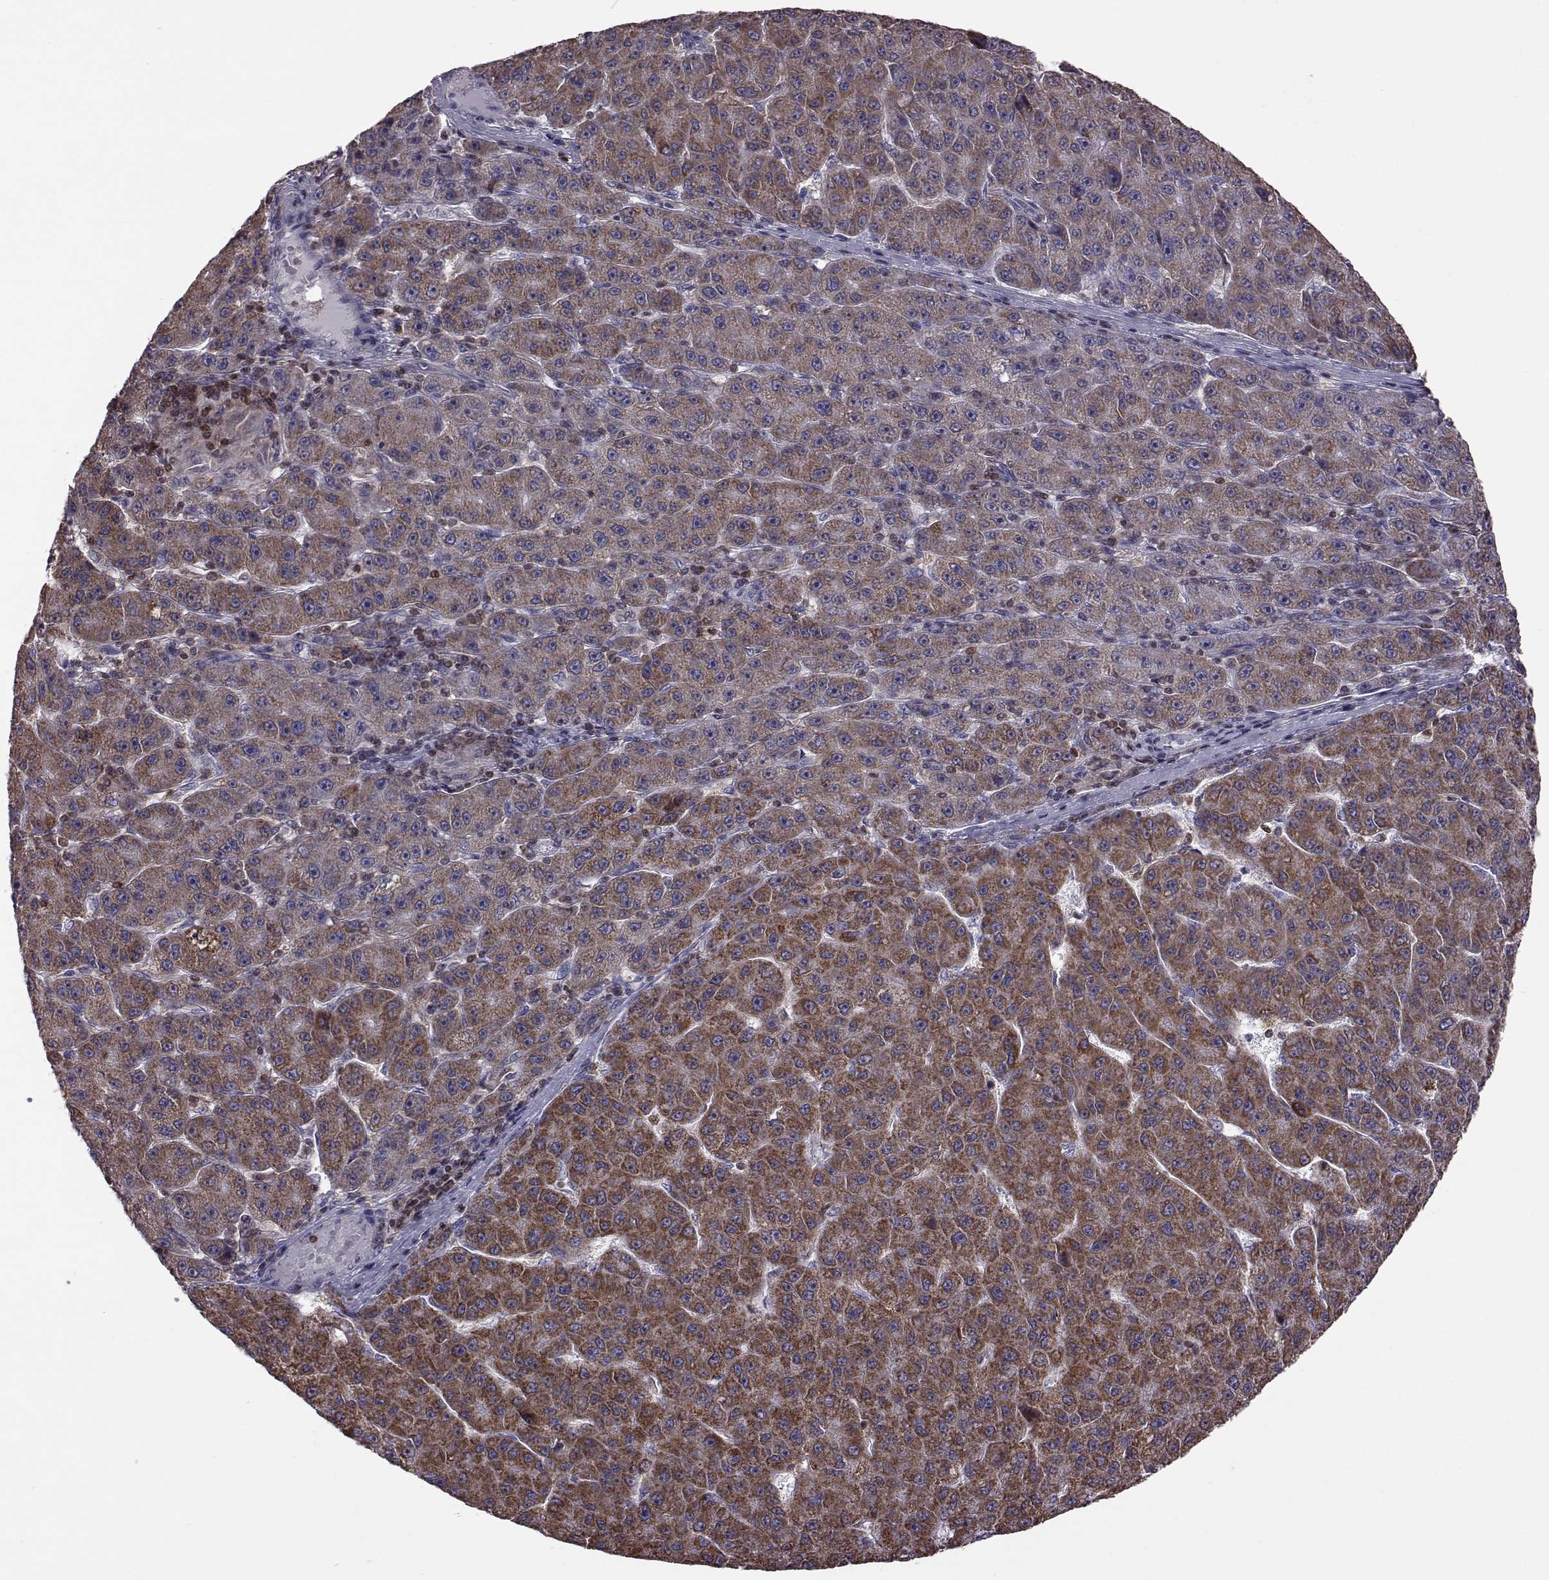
{"staining": {"intensity": "strong", "quantity": ">75%", "location": "cytoplasmic/membranous"}, "tissue": "liver cancer", "cell_type": "Tumor cells", "image_type": "cancer", "snomed": [{"axis": "morphology", "description": "Carcinoma, Hepatocellular, NOS"}, {"axis": "topography", "description": "Liver"}], "caption": "Human hepatocellular carcinoma (liver) stained for a protein (brown) demonstrates strong cytoplasmic/membranous positive expression in approximately >75% of tumor cells.", "gene": "DOK2", "patient": {"sex": "male", "age": 67}}